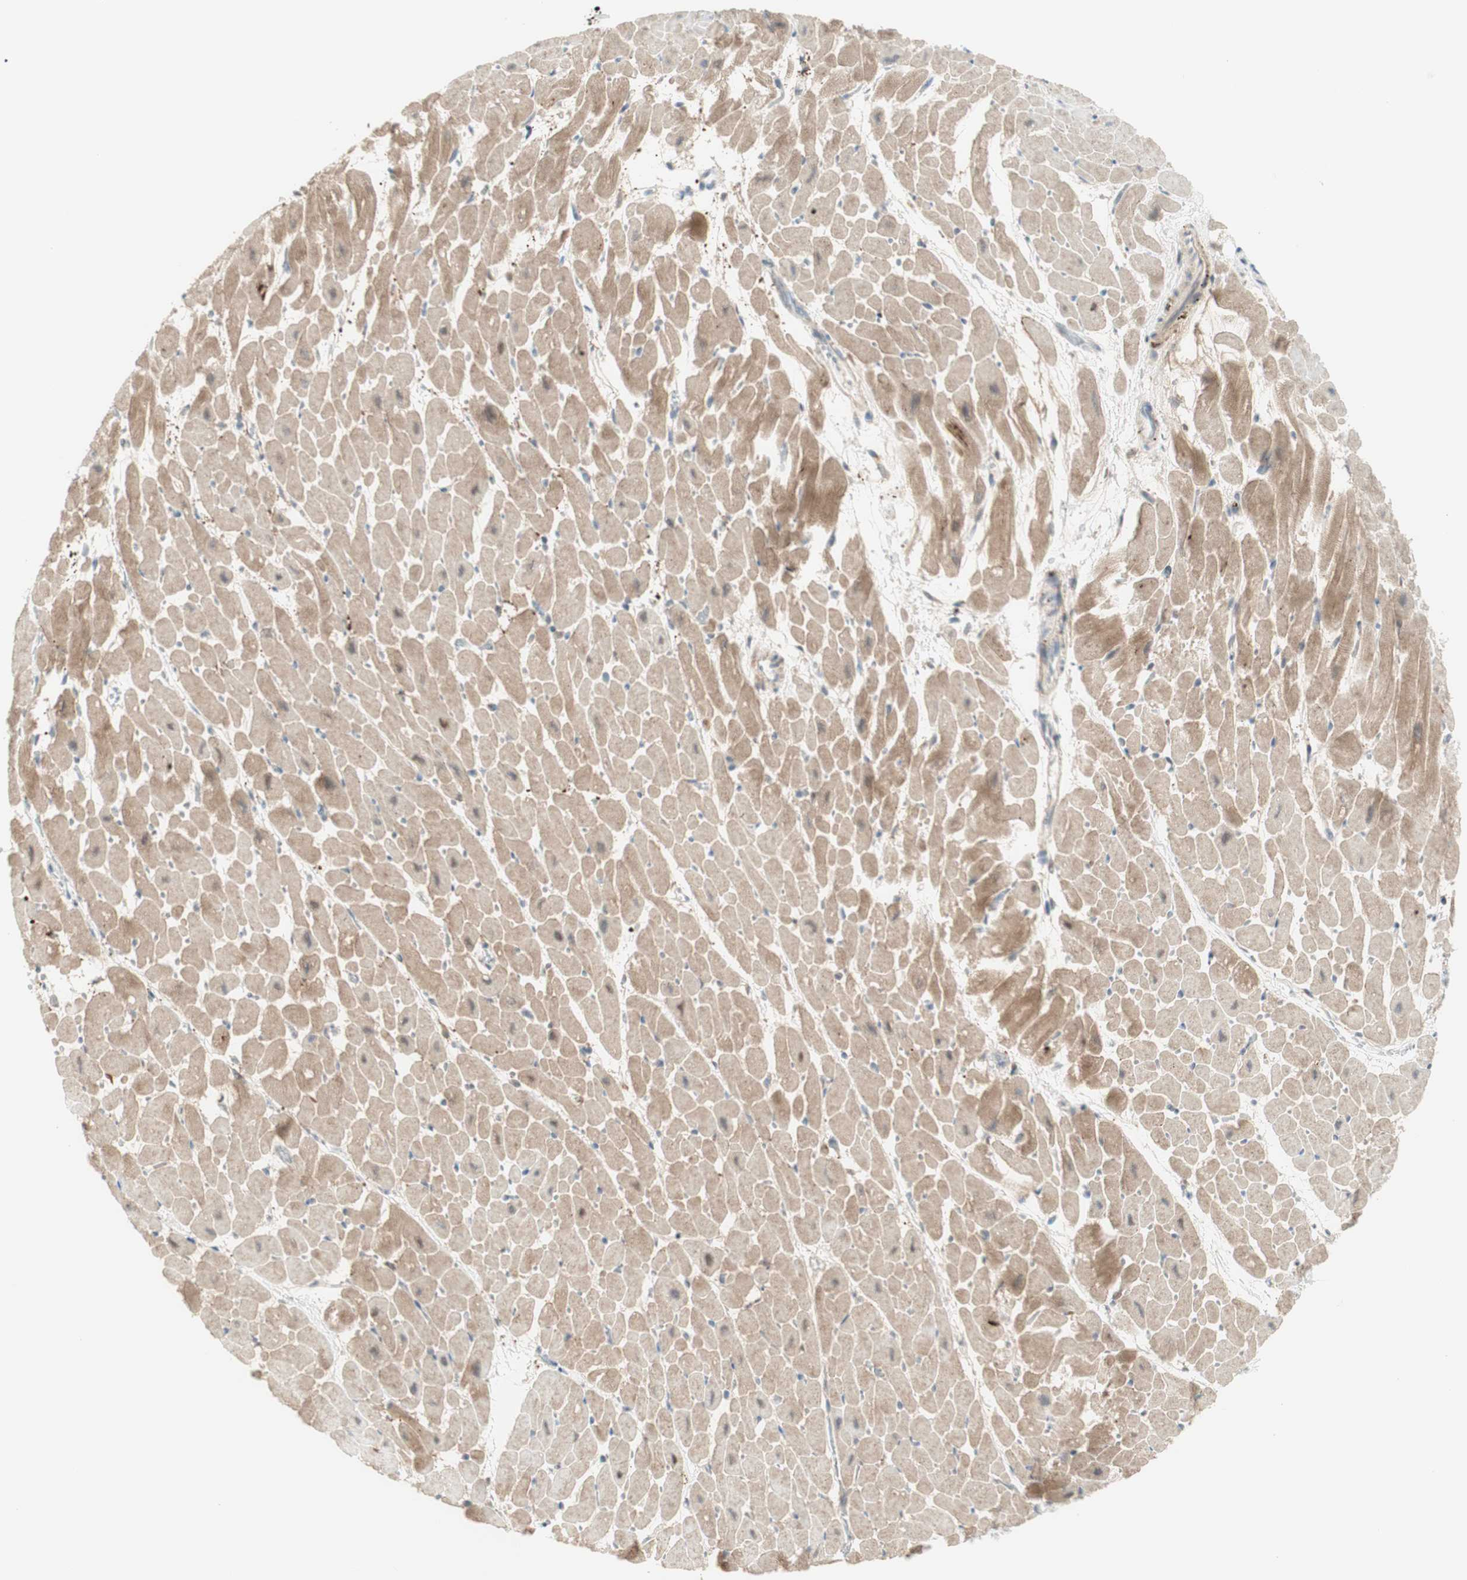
{"staining": {"intensity": "moderate", "quantity": "25%-75%", "location": "cytoplasmic/membranous"}, "tissue": "heart muscle", "cell_type": "Cardiomyocytes", "image_type": "normal", "snomed": [{"axis": "morphology", "description": "Normal tissue, NOS"}, {"axis": "topography", "description": "Heart"}], "caption": "Immunohistochemical staining of benign human heart muscle exhibits medium levels of moderate cytoplasmic/membranous expression in approximately 25%-75% of cardiomyocytes.", "gene": "GAPT", "patient": {"sex": "male", "age": 45}}